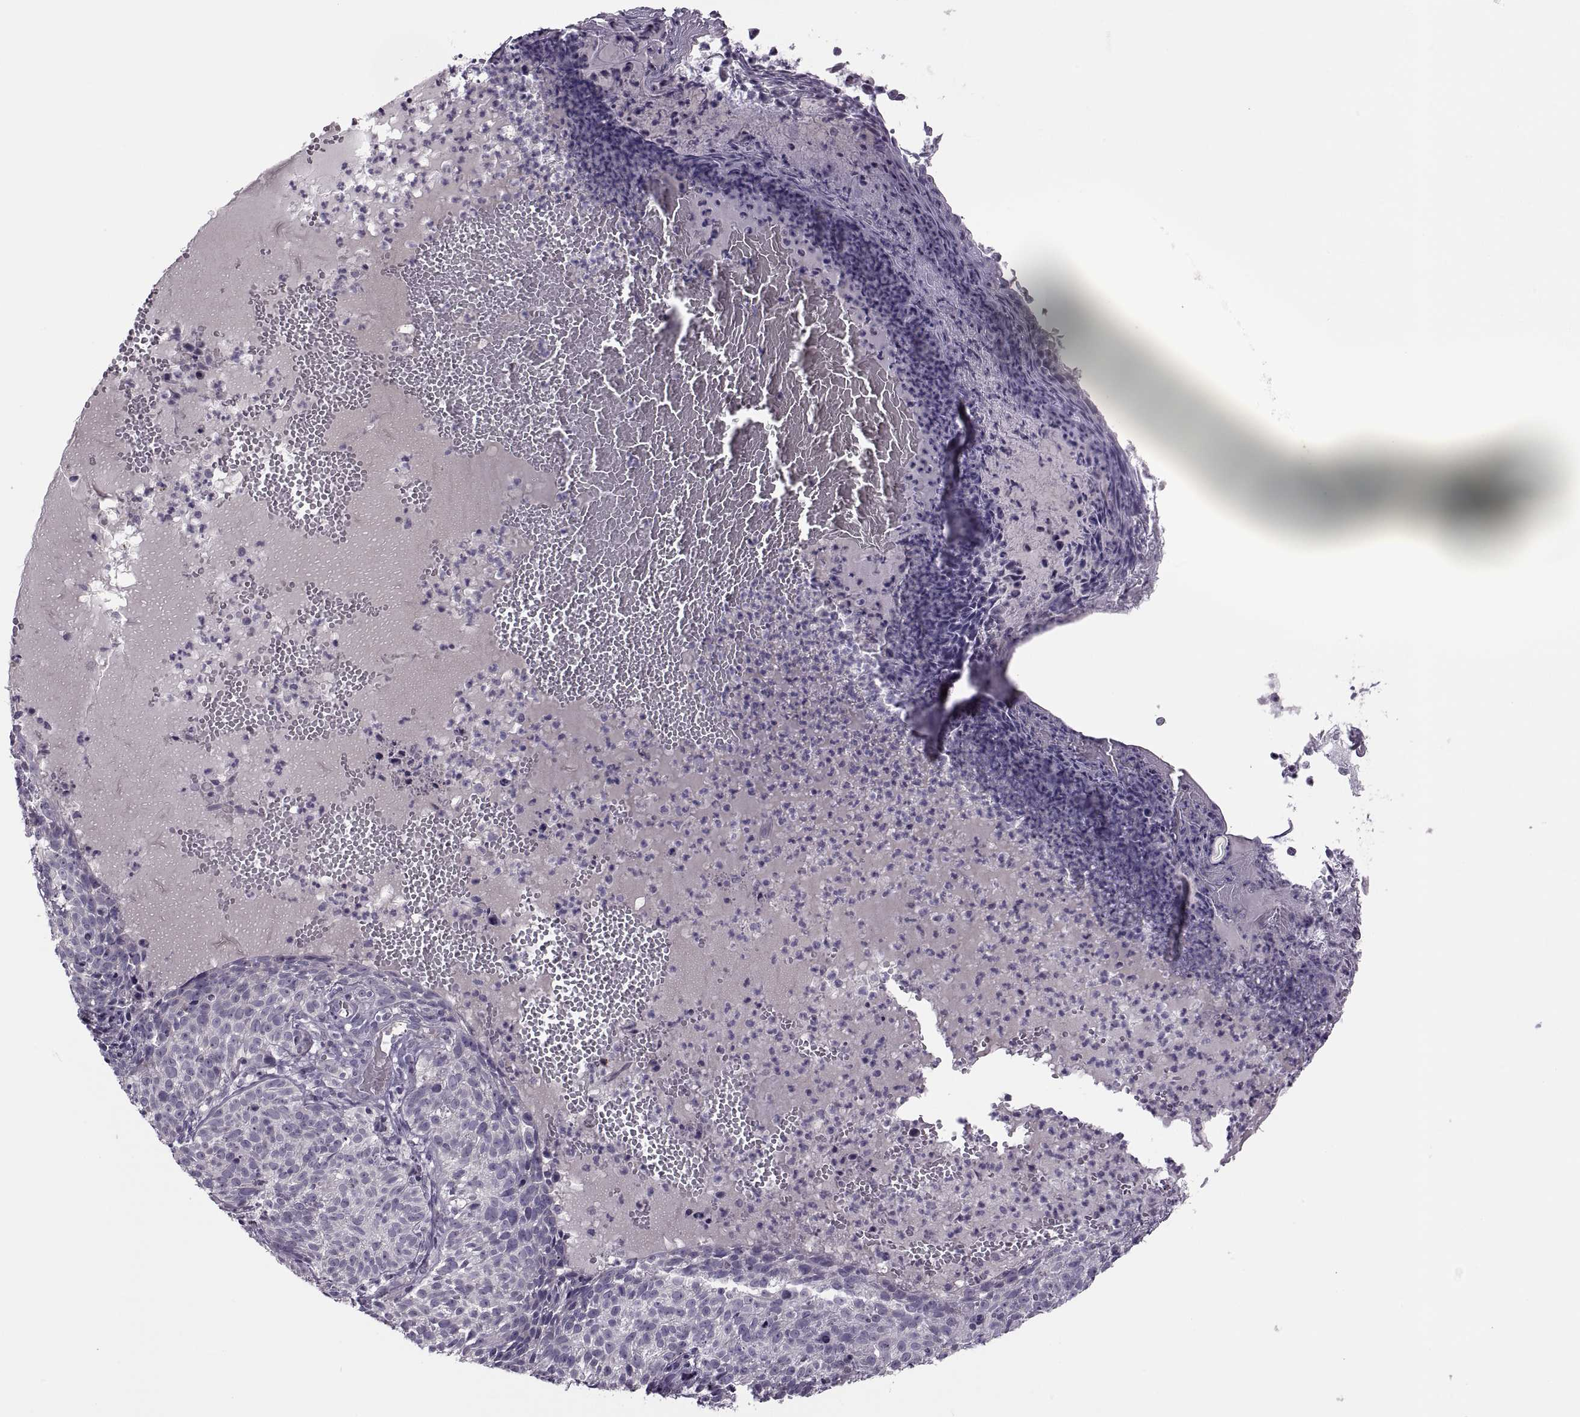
{"staining": {"intensity": "negative", "quantity": "none", "location": "none"}, "tissue": "skin cancer", "cell_type": "Tumor cells", "image_type": "cancer", "snomed": [{"axis": "morphology", "description": "Basal cell carcinoma"}, {"axis": "topography", "description": "Skin"}], "caption": "Tumor cells show no significant positivity in basal cell carcinoma (skin).", "gene": "H2AP", "patient": {"sex": "male", "age": 90}}